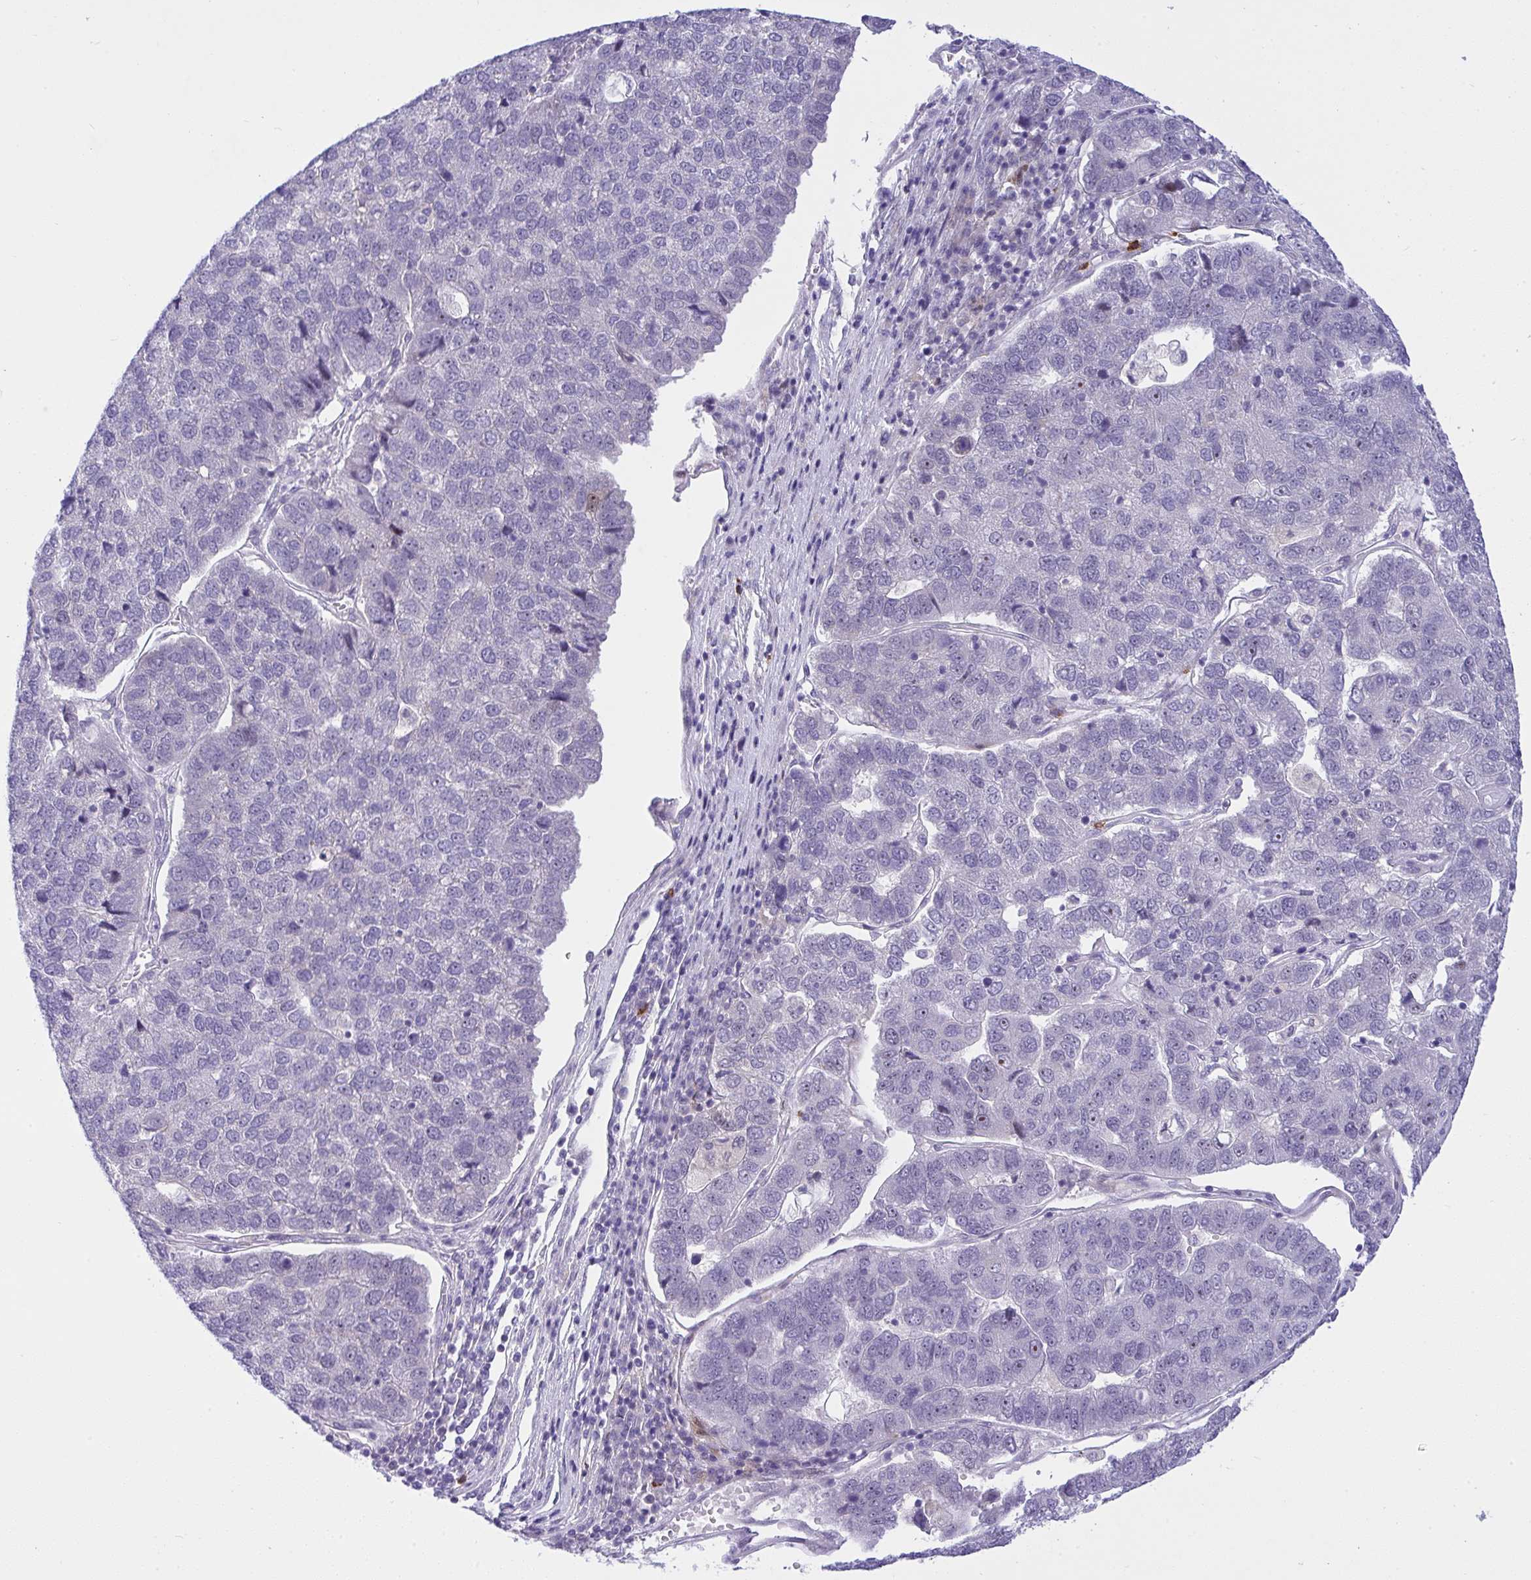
{"staining": {"intensity": "negative", "quantity": "none", "location": "none"}, "tissue": "pancreatic cancer", "cell_type": "Tumor cells", "image_type": "cancer", "snomed": [{"axis": "morphology", "description": "Adenocarcinoma, NOS"}, {"axis": "topography", "description": "Pancreas"}], "caption": "Tumor cells show no significant expression in pancreatic cancer.", "gene": "ZNF554", "patient": {"sex": "female", "age": 61}}